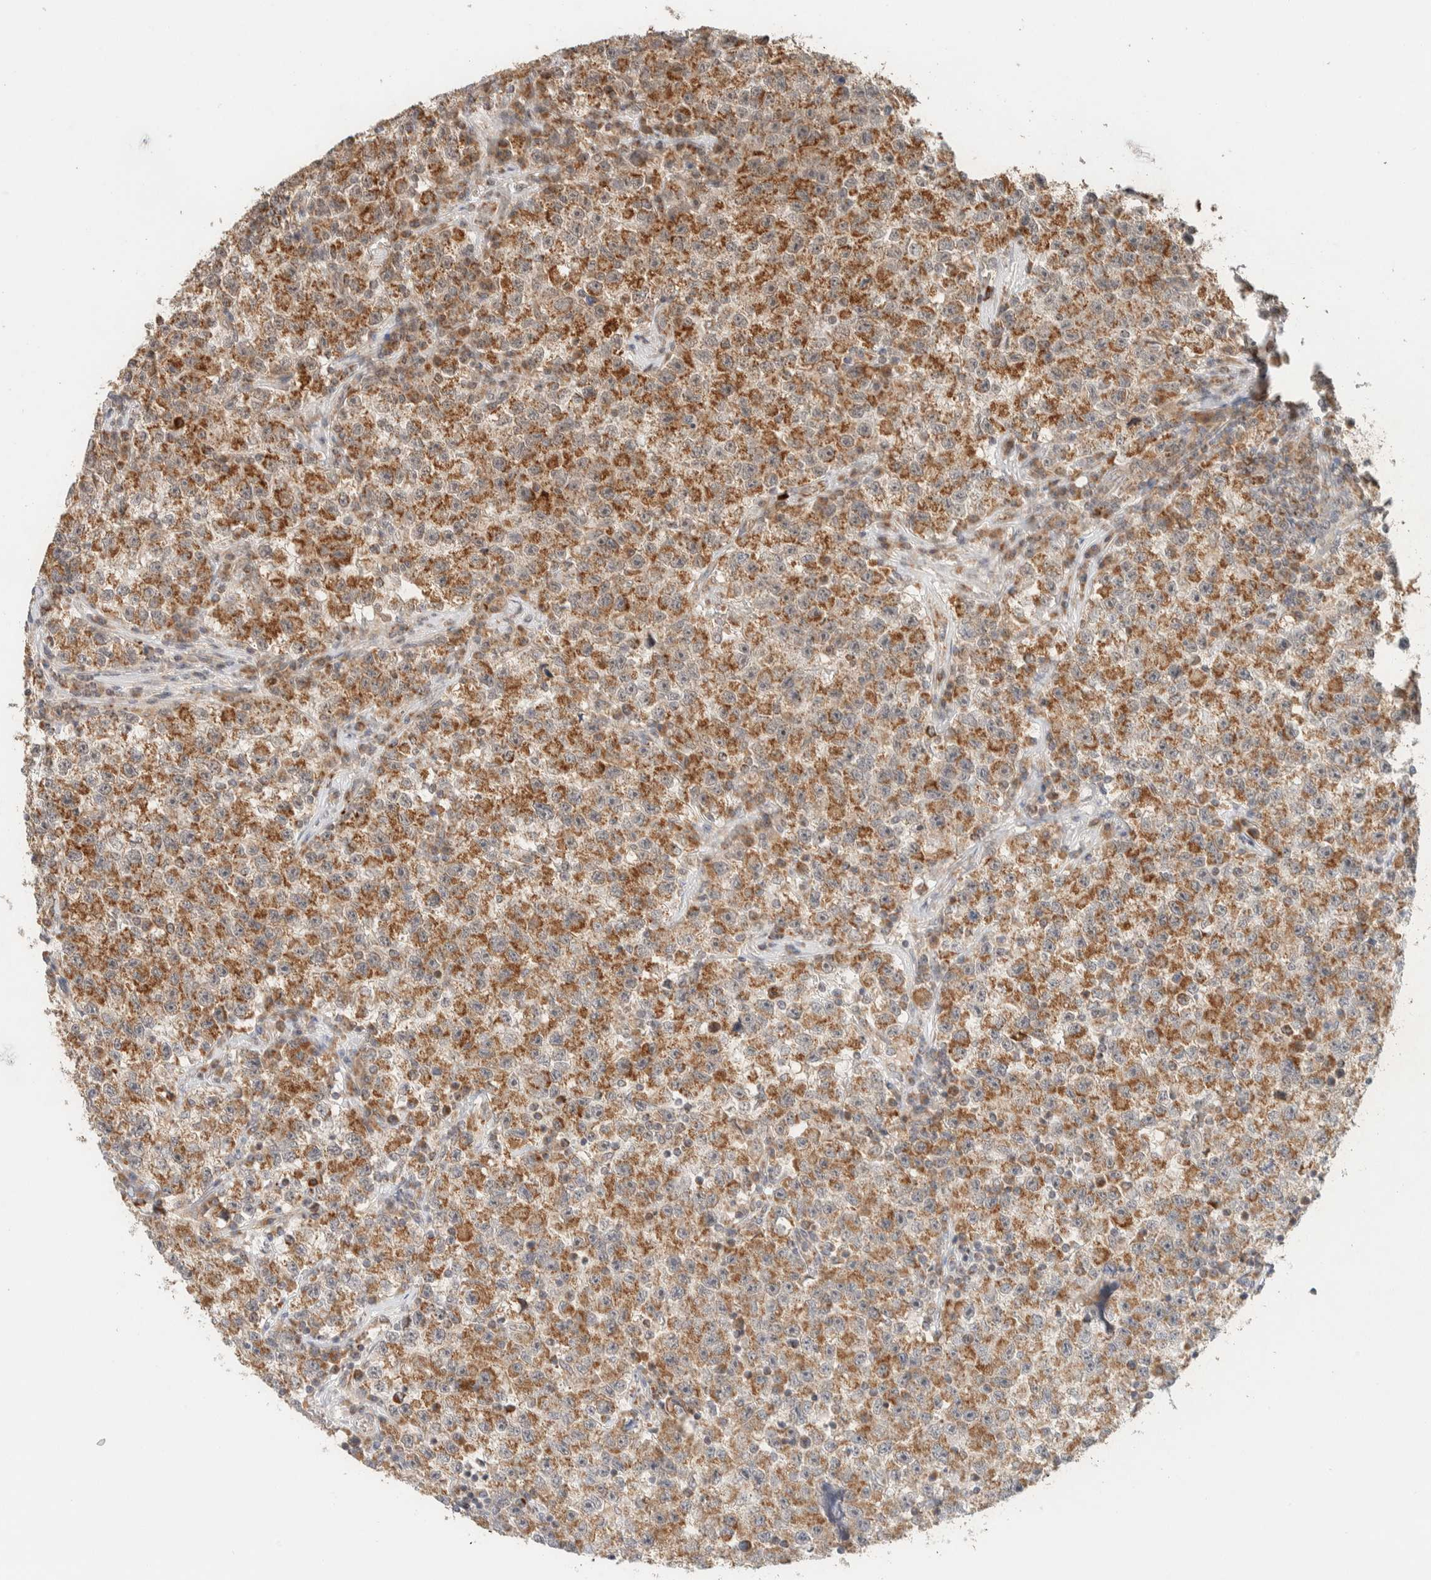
{"staining": {"intensity": "moderate", "quantity": ">75%", "location": "cytoplasmic/membranous"}, "tissue": "testis cancer", "cell_type": "Tumor cells", "image_type": "cancer", "snomed": [{"axis": "morphology", "description": "Seminoma, NOS"}, {"axis": "topography", "description": "Testis"}], "caption": "Tumor cells show medium levels of moderate cytoplasmic/membranous positivity in about >75% of cells in testis cancer. Immunohistochemistry (ihc) stains the protein in brown and the nuclei are stained blue.", "gene": "MRPL41", "patient": {"sex": "male", "age": 22}}